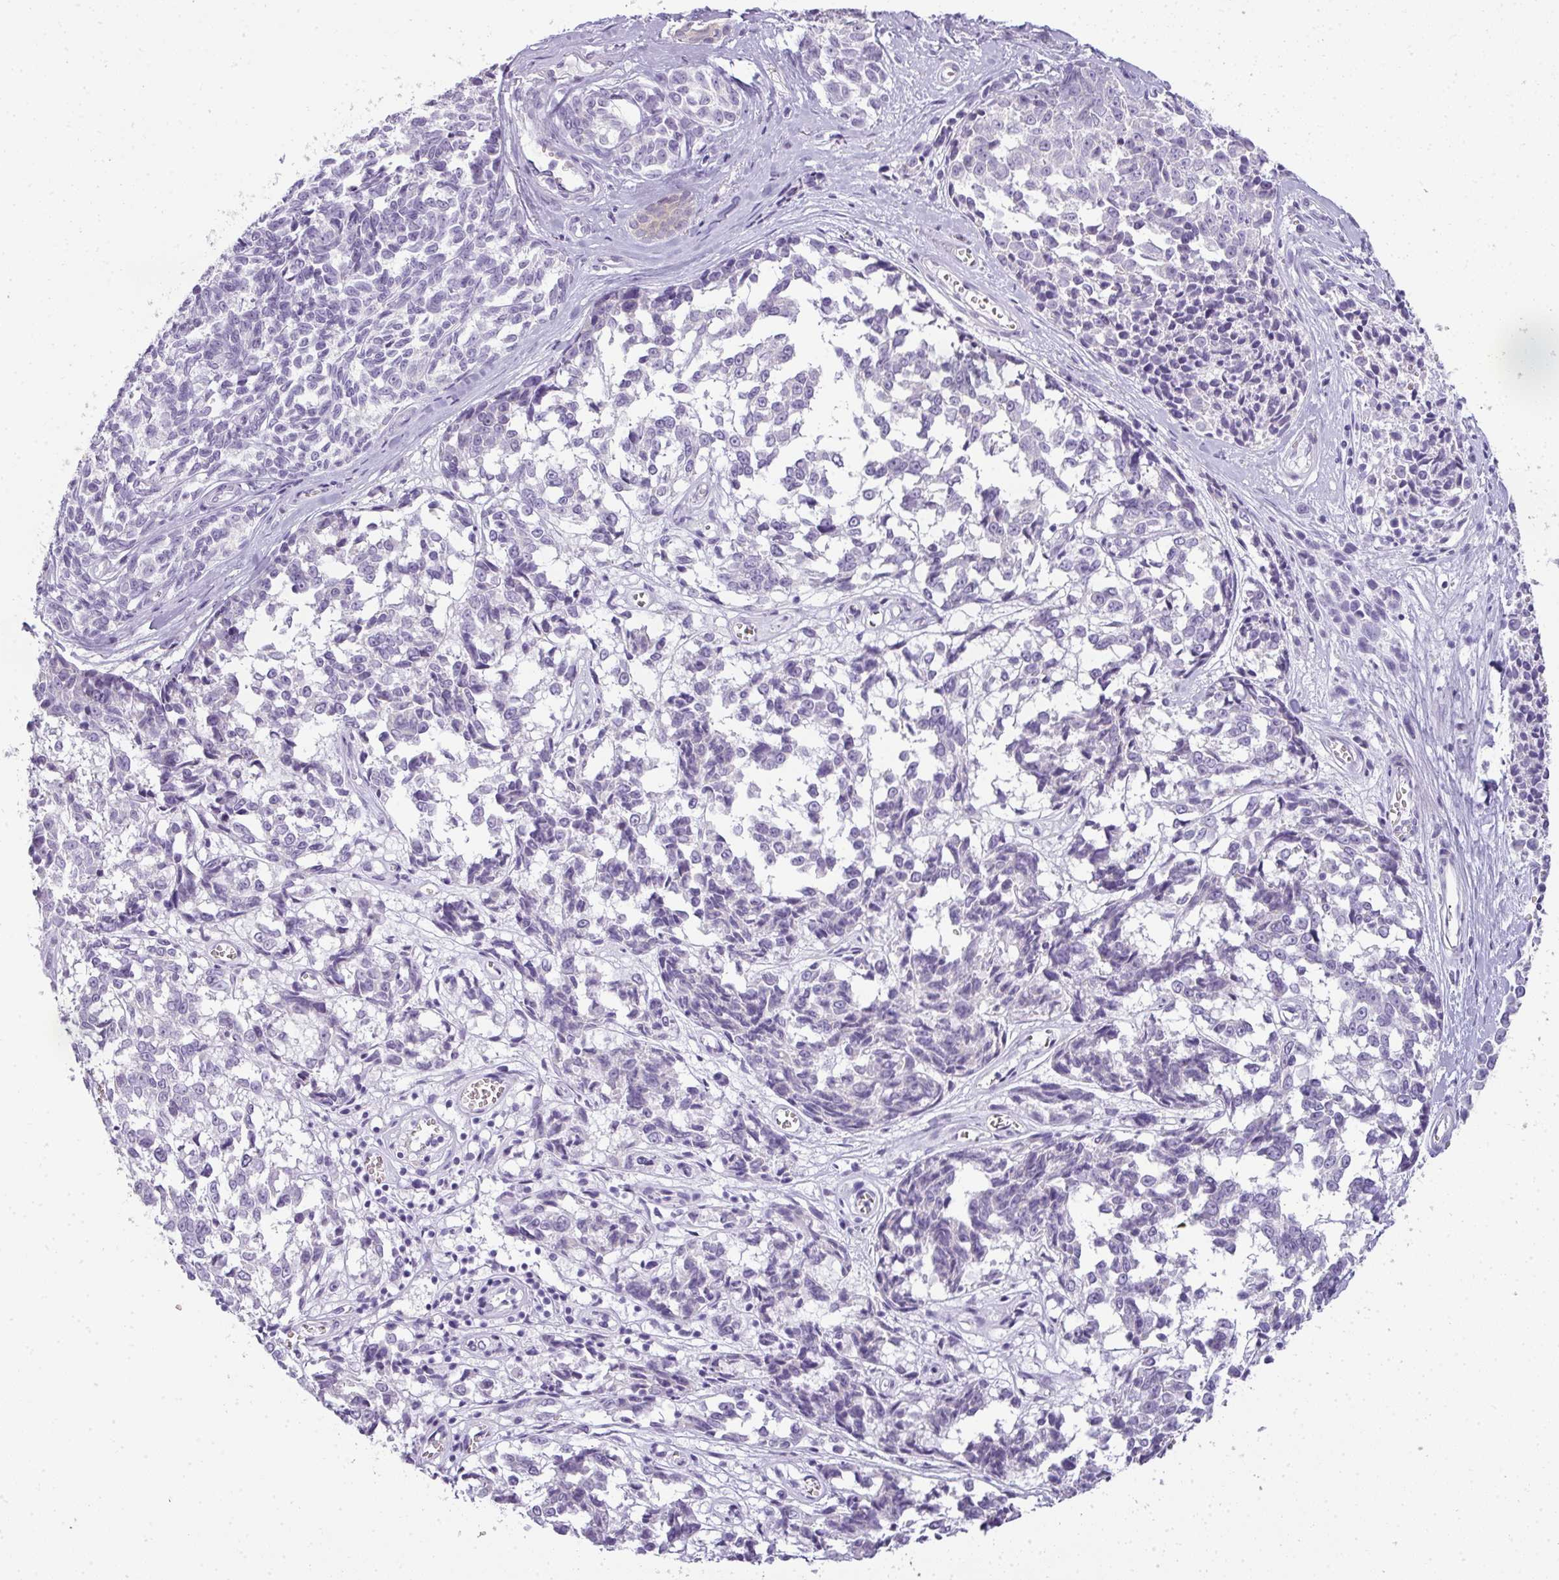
{"staining": {"intensity": "negative", "quantity": "none", "location": "none"}, "tissue": "melanoma", "cell_type": "Tumor cells", "image_type": "cancer", "snomed": [{"axis": "morphology", "description": "Malignant melanoma, NOS"}, {"axis": "topography", "description": "Skin"}], "caption": "The immunohistochemistry photomicrograph has no significant positivity in tumor cells of melanoma tissue. (DAB (3,3'-diaminobenzidine) IHC visualized using brightfield microscopy, high magnification).", "gene": "RBMY1F", "patient": {"sex": "female", "age": 64}}